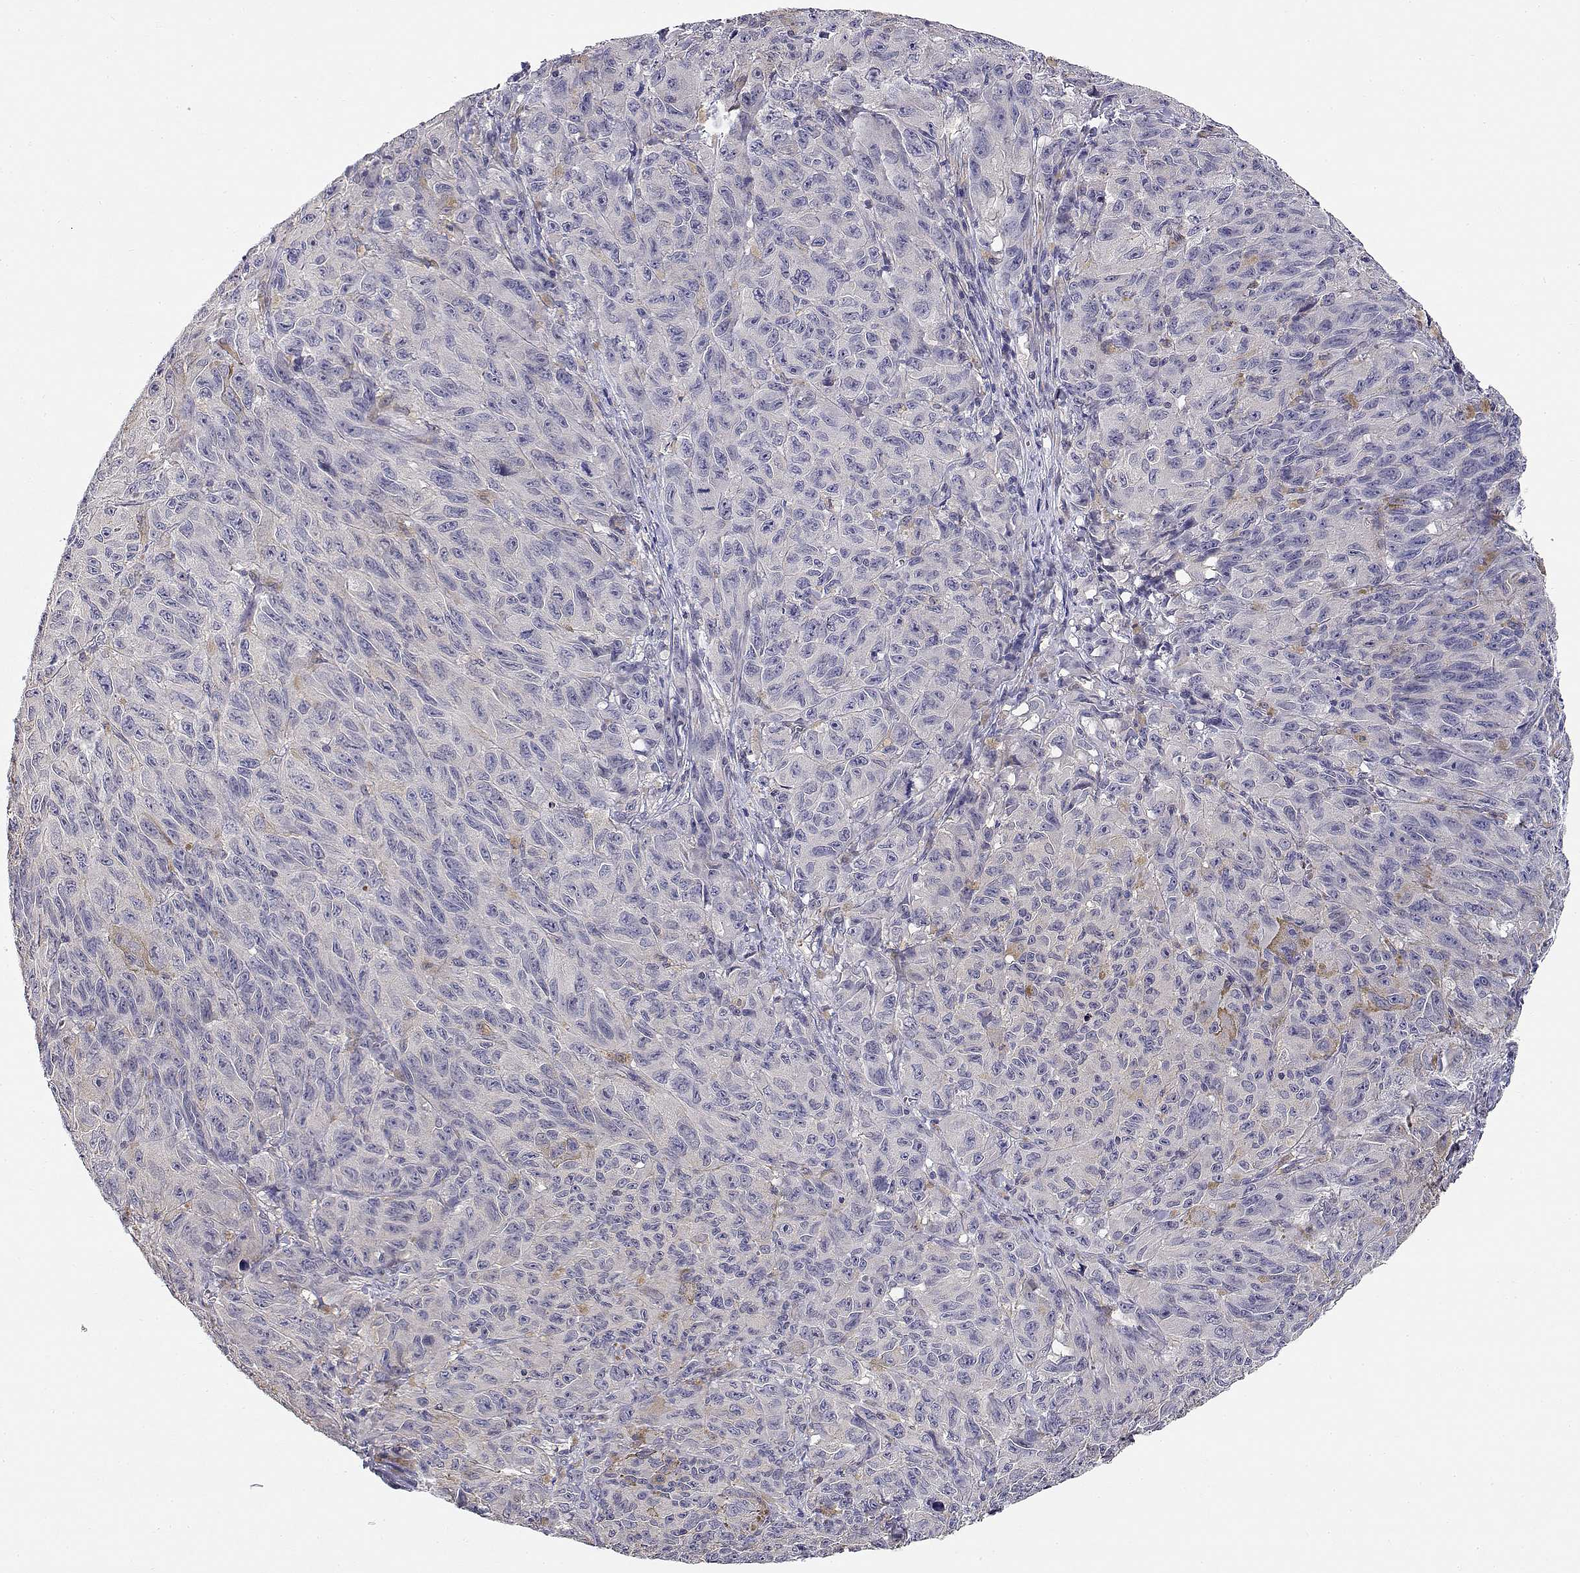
{"staining": {"intensity": "negative", "quantity": "none", "location": "none"}, "tissue": "melanoma", "cell_type": "Tumor cells", "image_type": "cancer", "snomed": [{"axis": "morphology", "description": "Malignant melanoma, NOS"}, {"axis": "topography", "description": "Vulva, labia, clitoris and Bartholin´s gland, NO"}], "caption": "There is no significant expression in tumor cells of malignant melanoma. (DAB immunohistochemistry (IHC) visualized using brightfield microscopy, high magnification).", "gene": "ADA", "patient": {"sex": "female", "age": 75}}